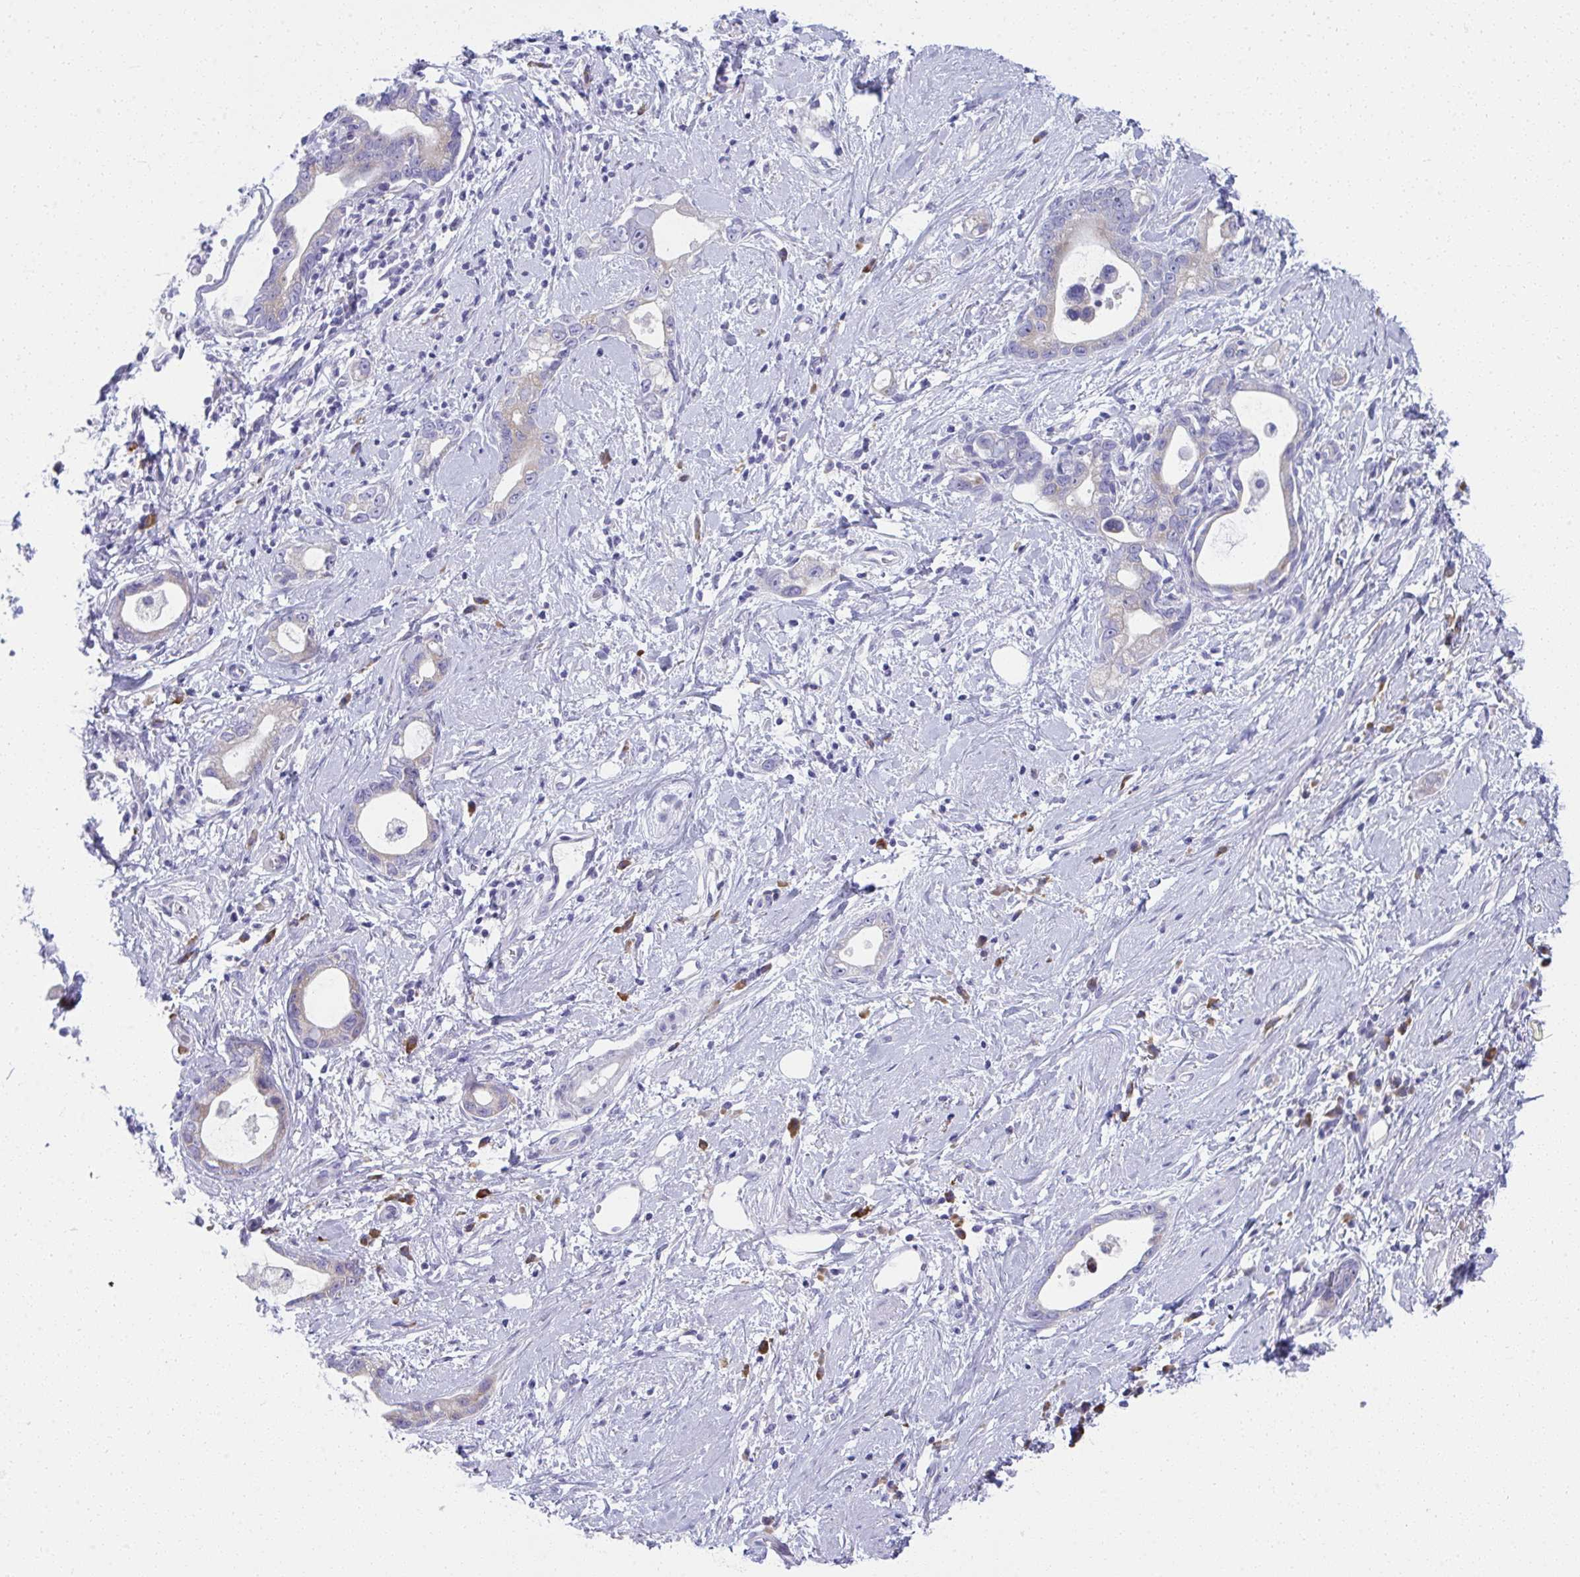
{"staining": {"intensity": "negative", "quantity": "none", "location": "none"}, "tissue": "stomach cancer", "cell_type": "Tumor cells", "image_type": "cancer", "snomed": [{"axis": "morphology", "description": "Adenocarcinoma, NOS"}, {"axis": "topography", "description": "Stomach"}], "caption": "DAB (3,3'-diaminobenzidine) immunohistochemical staining of human stomach cancer demonstrates no significant expression in tumor cells.", "gene": "FASLG", "patient": {"sex": "male", "age": 55}}